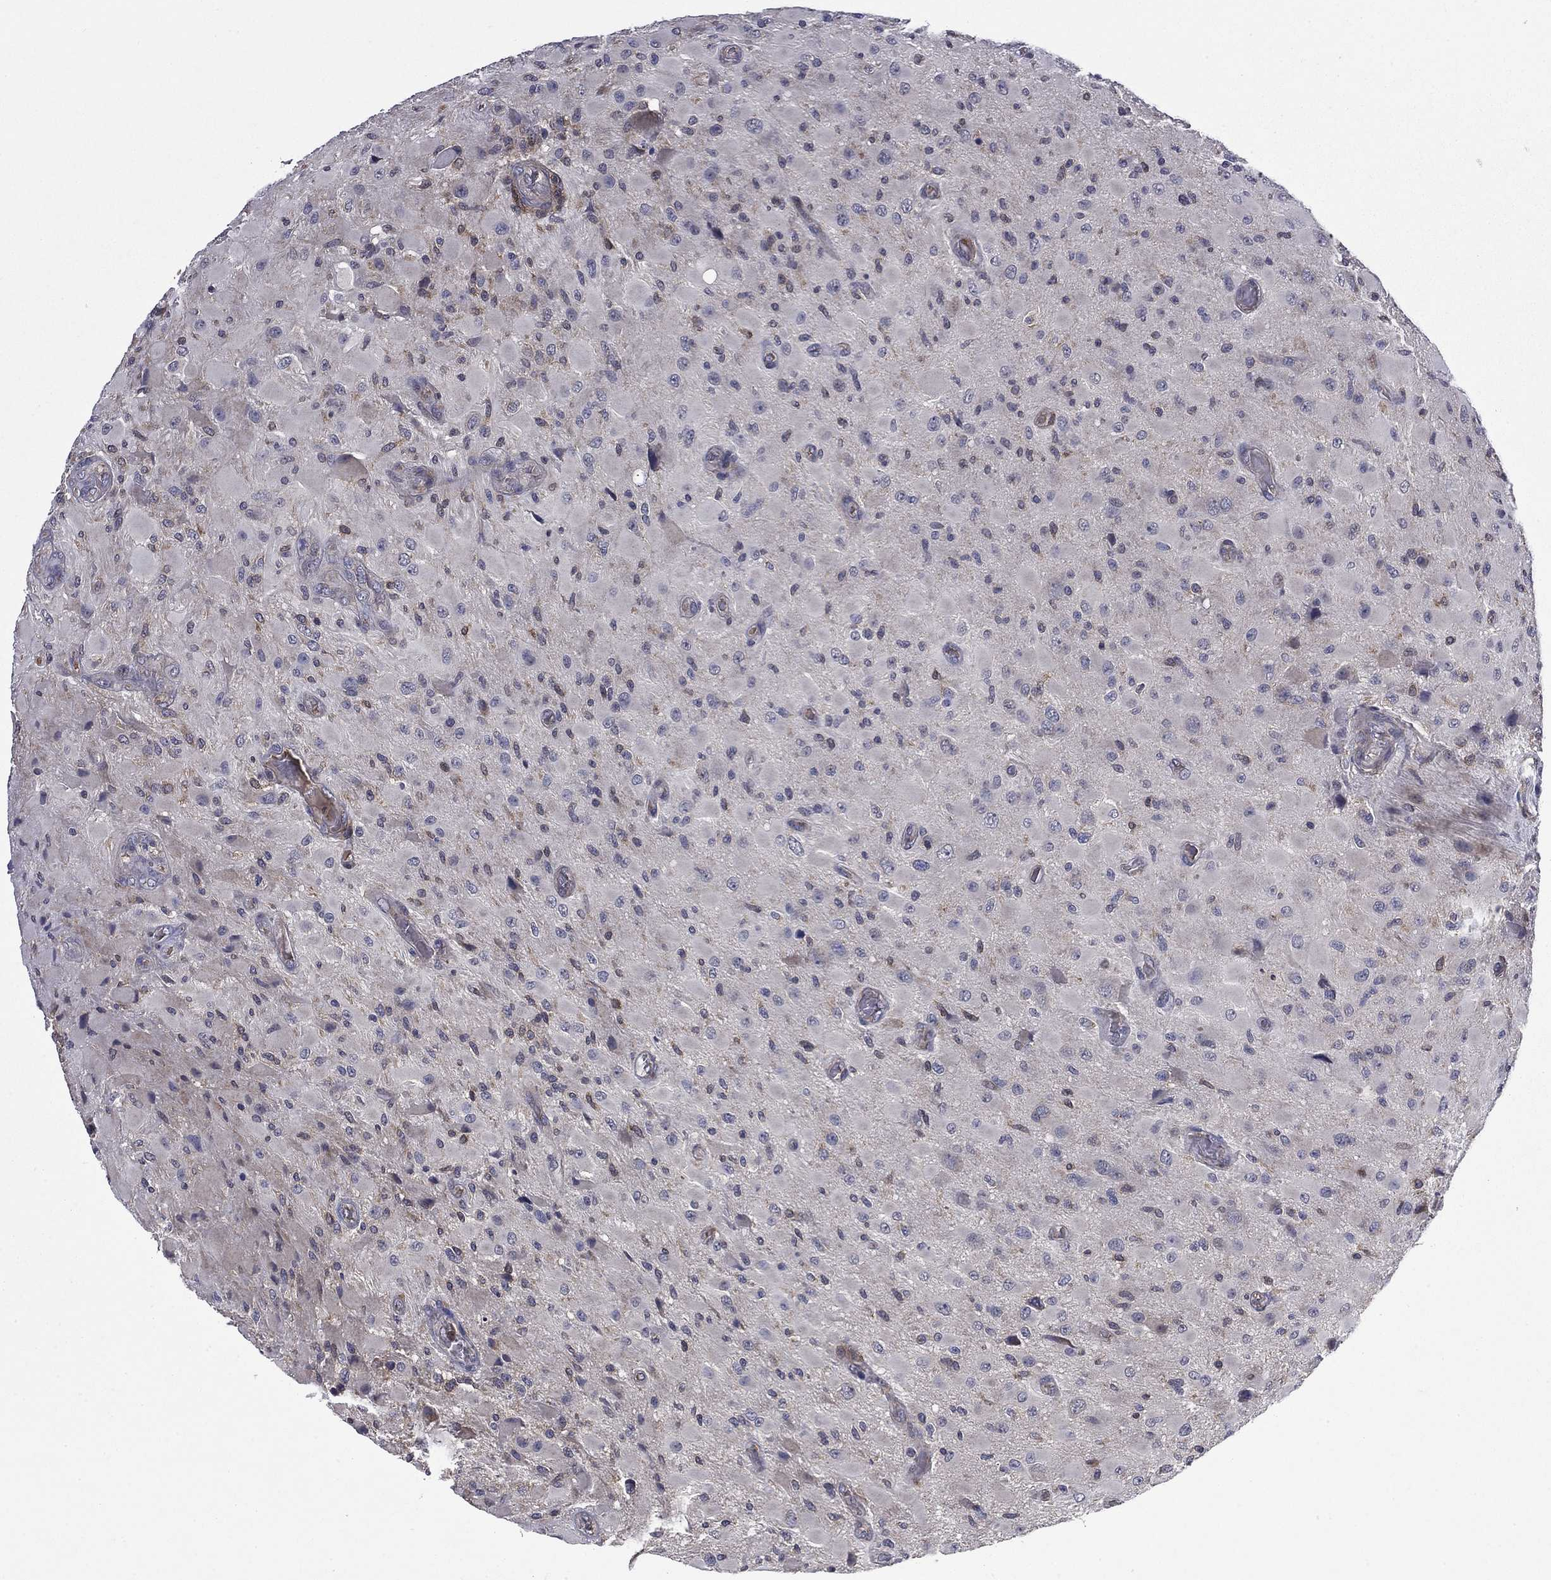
{"staining": {"intensity": "weak", "quantity": "25%-75%", "location": "cytoplasmic/membranous"}, "tissue": "glioma", "cell_type": "Tumor cells", "image_type": "cancer", "snomed": [{"axis": "morphology", "description": "Glioma, malignant, High grade"}, {"axis": "topography", "description": "Cerebral cortex"}], "caption": "Immunohistochemical staining of high-grade glioma (malignant) displays weak cytoplasmic/membranous protein expression in approximately 25%-75% of tumor cells.", "gene": "CEACAM7", "patient": {"sex": "male", "age": 35}}